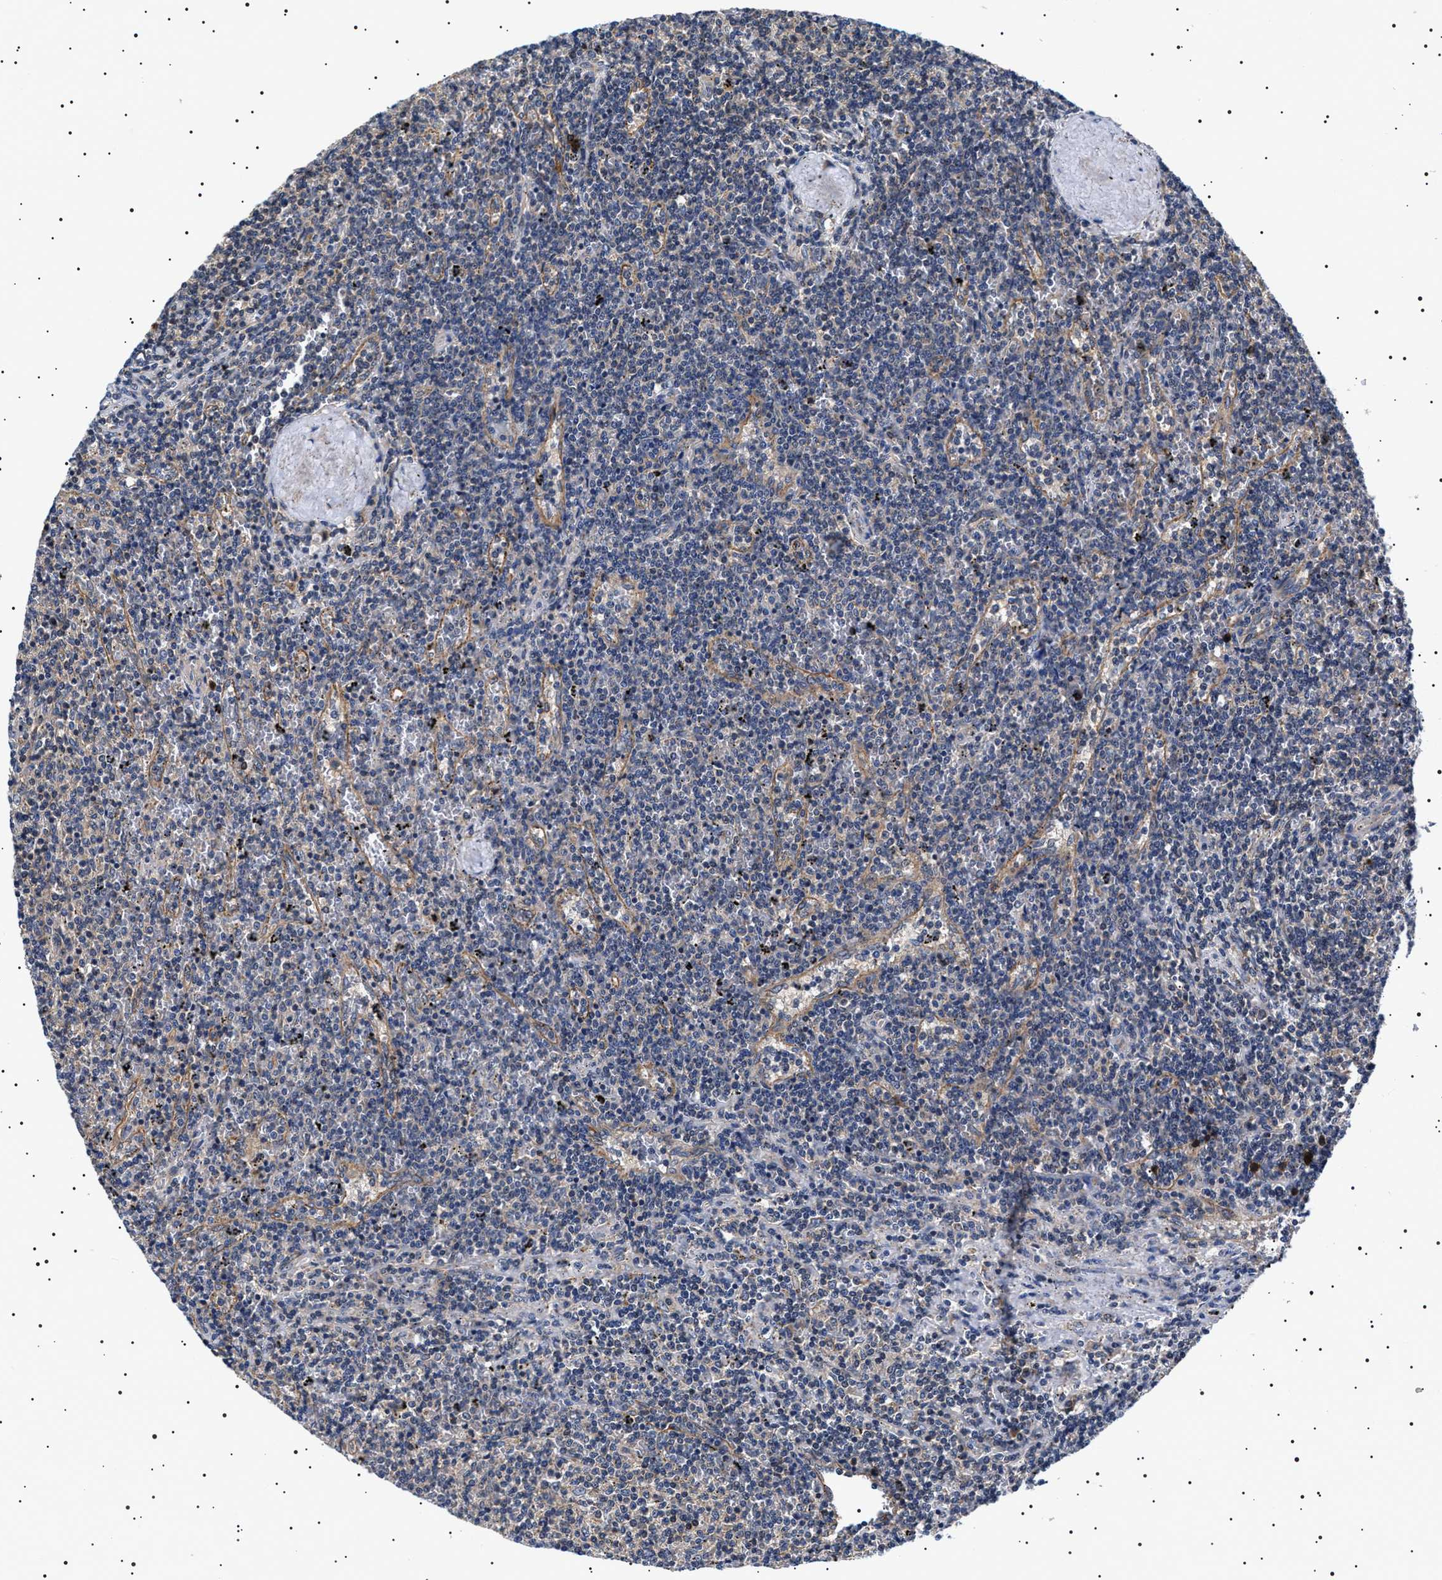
{"staining": {"intensity": "negative", "quantity": "none", "location": "none"}, "tissue": "lymphoma", "cell_type": "Tumor cells", "image_type": "cancer", "snomed": [{"axis": "morphology", "description": "Malignant lymphoma, non-Hodgkin's type, Low grade"}, {"axis": "topography", "description": "Spleen"}], "caption": "Immunohistochemistry micrograph of human lymphoma stained for a protein (brown), which shows no staining in tumor cells.", "gene": "SLC4A7", "patient": {"sex": "female", "age": 50}}